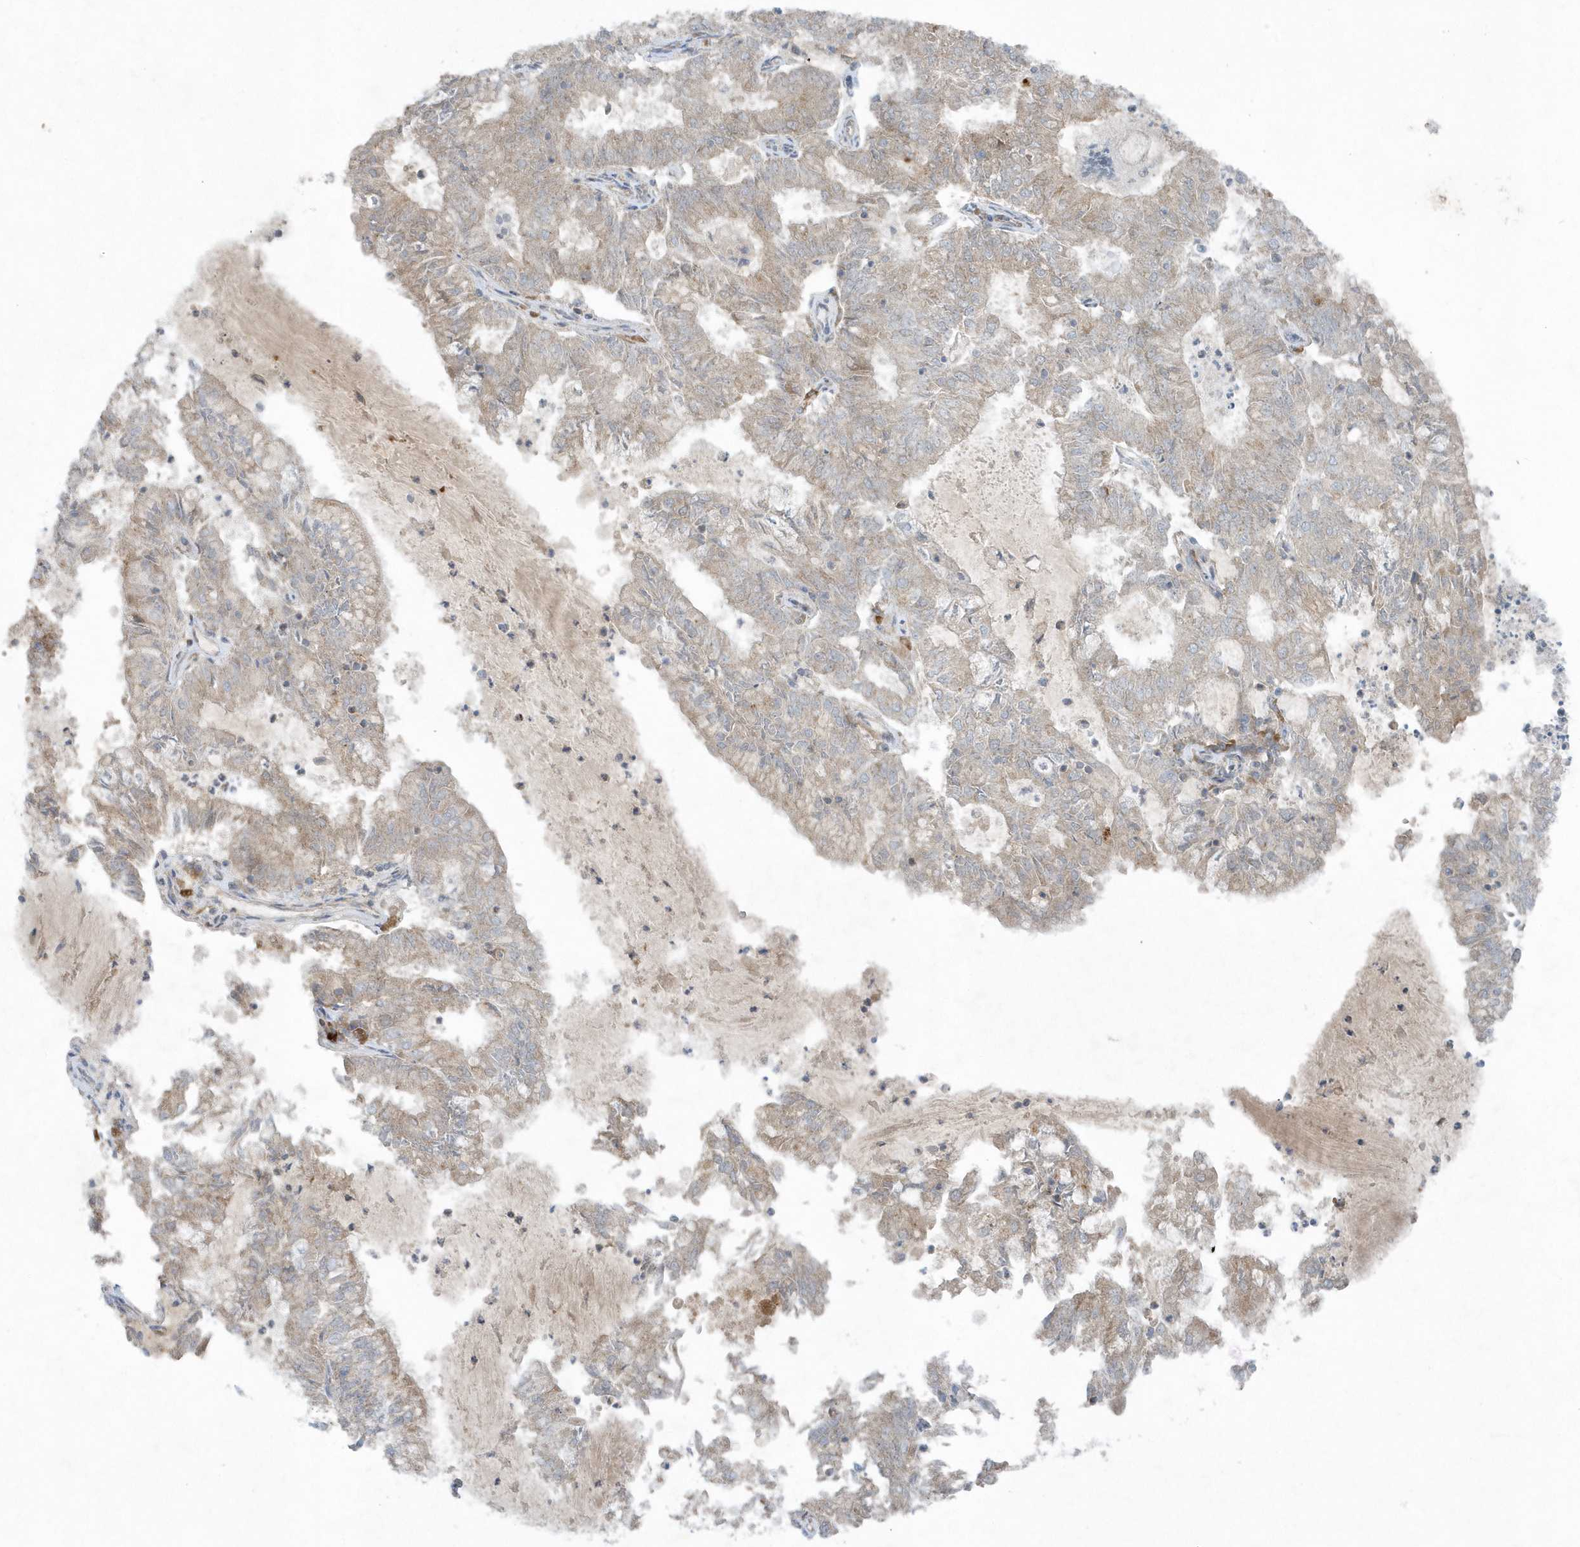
{"staining": {"intensity": "weak", "quantity": "25%-75%", "location": "cytoplasmic/membranous"}, "tissue": "endometrial cancer", "cell_type": "Tumor cells", "image_type": "cancer", "snomed": [{"axis": "morphology", "description": "Adenocarcinoma, NOS"}, {"axis": "topography", "description": "Endometrium"}], "caption": "A low amount of weak cytoplasmic/membranous staining is appreciated in approximately 25%-75% of tumor cells in endometrial cancer (adenocarcinoma) tissue. The staining was performed using DAB, with brown indicating positive protein expression. Nuclei are stained blue with hematoxylin.", "gene": "SLC38A2", "patient": {"sex": "female", "age": 57}}